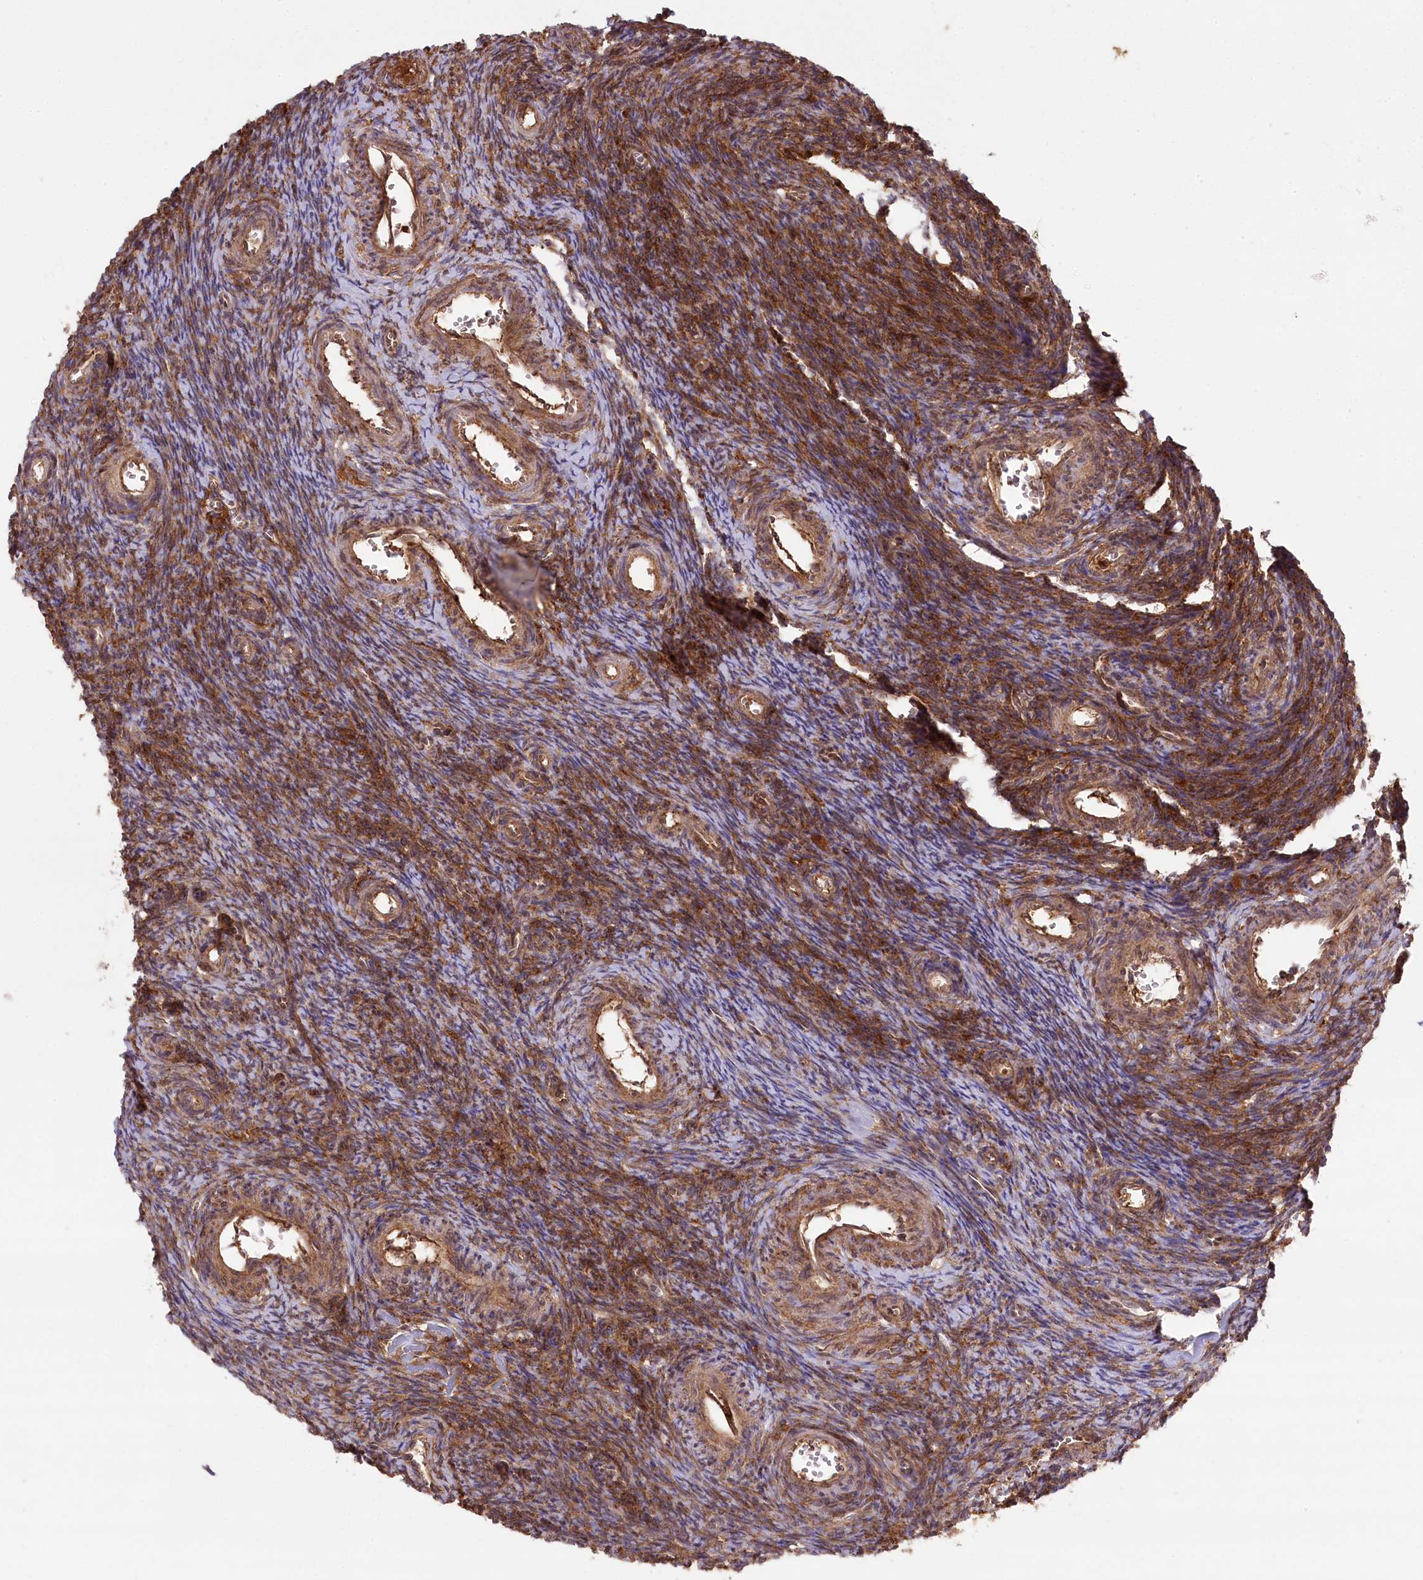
{"staining": {"intensity": "moderate", "quantity": "25%-75%", "location": "cytoplasmic/membranous"}, "tissue": "ovary", "cell_type": "Ovarian stroma cells", "image_type": "normal", "snomed": [{"axis": "morphology", "description": "Normal tissue, NOS"}, {"axis": "topography", "description": "Ovary"}], "caption": "Normal ovary demonstrates moderate cytoplasmic/membranous positivity in approximately 25%-75% of ovarian stroma cells, visualized by immunohistochemistry. The staining is performed using DAB (3,3'-diaminobenzidine) brown chromogen to label protein expression. The nuclei are counter-stained blue using hematoxylin.", "gene": "CCDC91", "patient": {"sex": "female", "age": 39}}